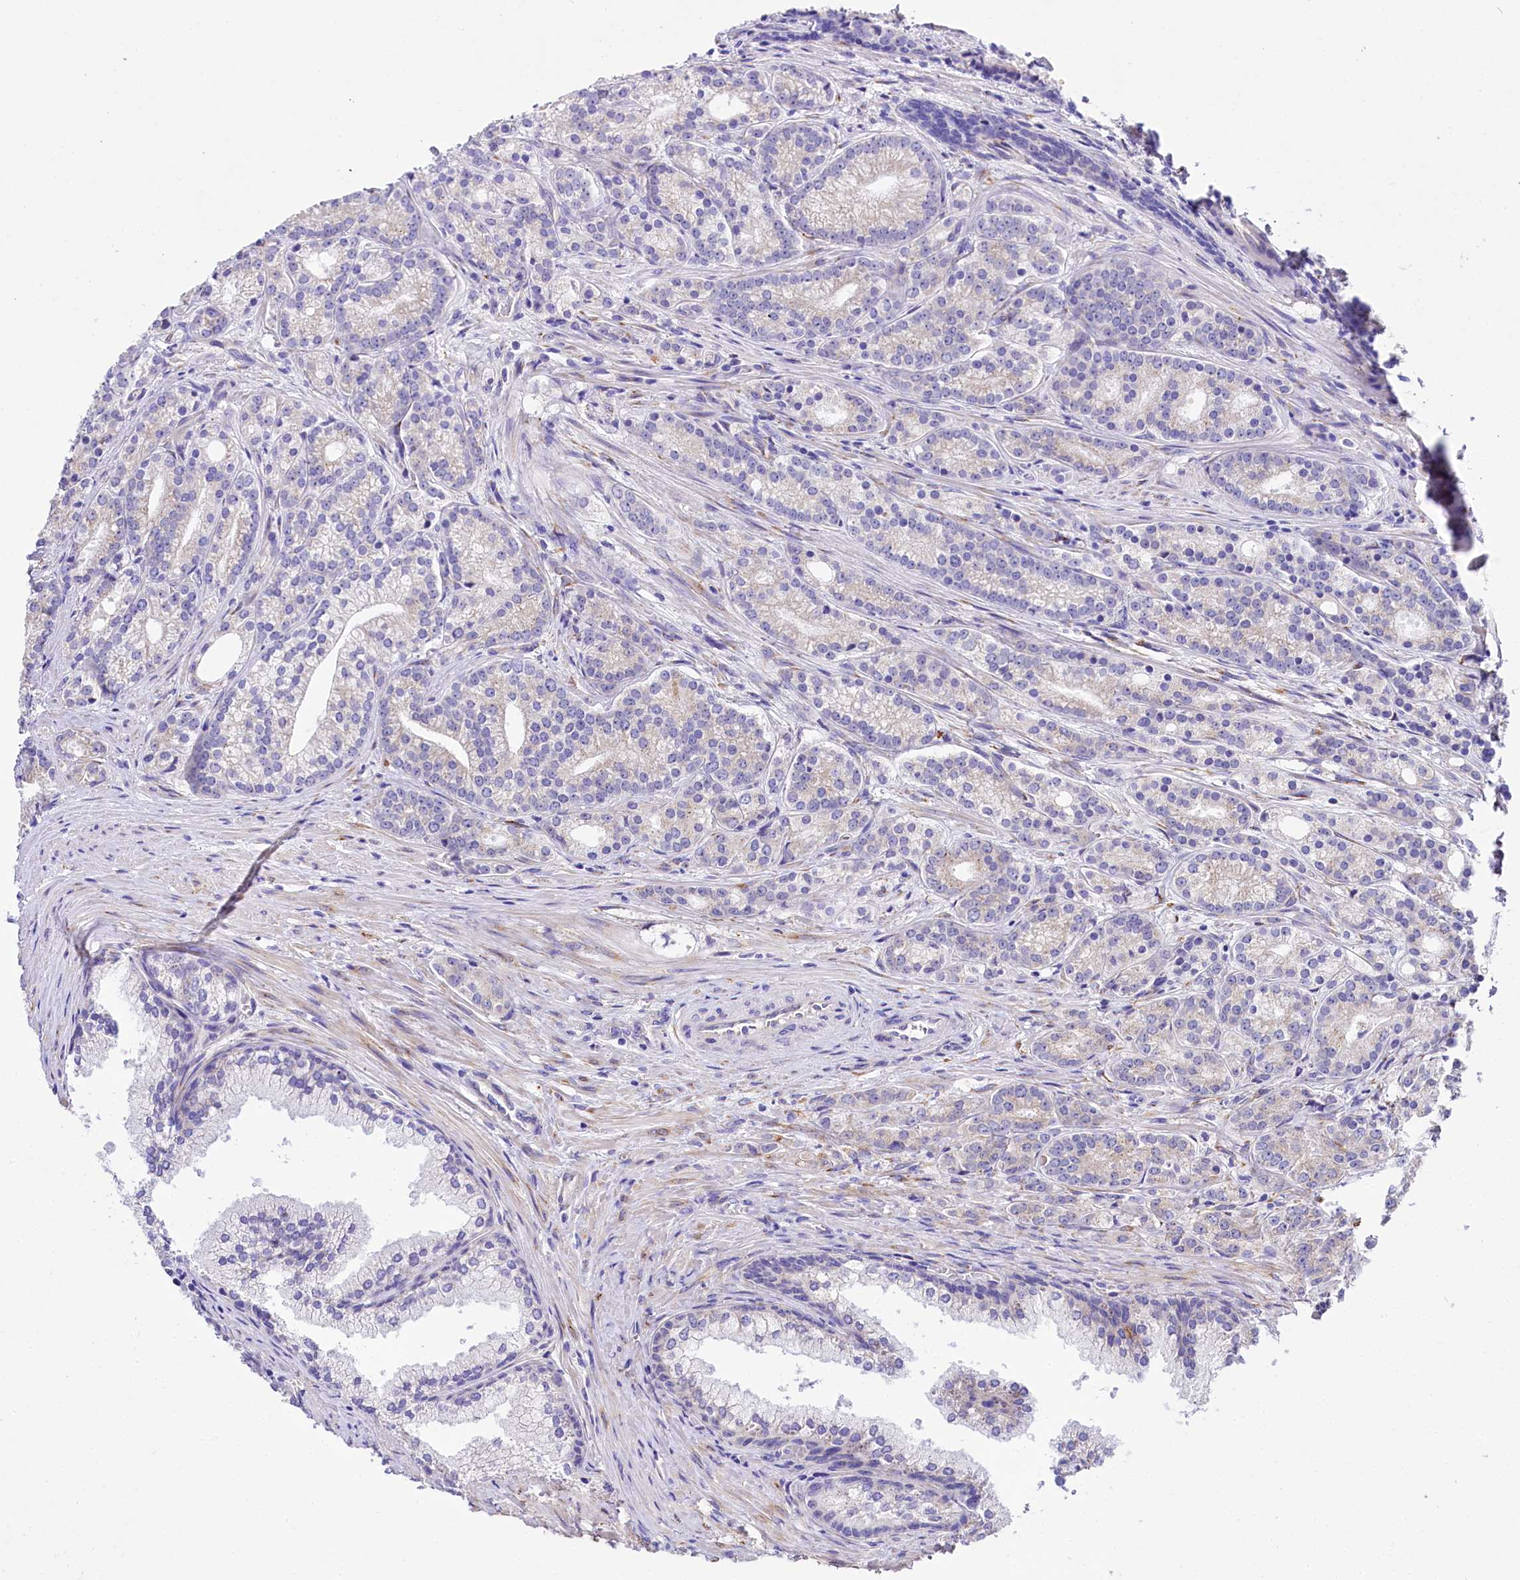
{"staining": {"intensity": "weak", "quantity": "<25%", "location": "cytoplasmic/membranous"}, "tissue": "prostate cancer", "cell_type": "Tumor cells", "image_type": "cancer", "snomed": [{"axis": "morphology", "description": "Adenocarcinoma, Low grade"}, {"axis": "topography", "description": "Prostate"}], "caption": "Immunohistochemistry (IHC) of human low-grade adenocarcinoma (prostate) reveals no staining in tumor cells. Brightfield microscopy of immunohistochemistry (IHC) stained with DAB (3,3'-diaminobenzidine) (brown) and hematoxylin (blue), captured at high magnification.", "gene": "A2ML1", "patient": {"sex": "male", "age": 71}}